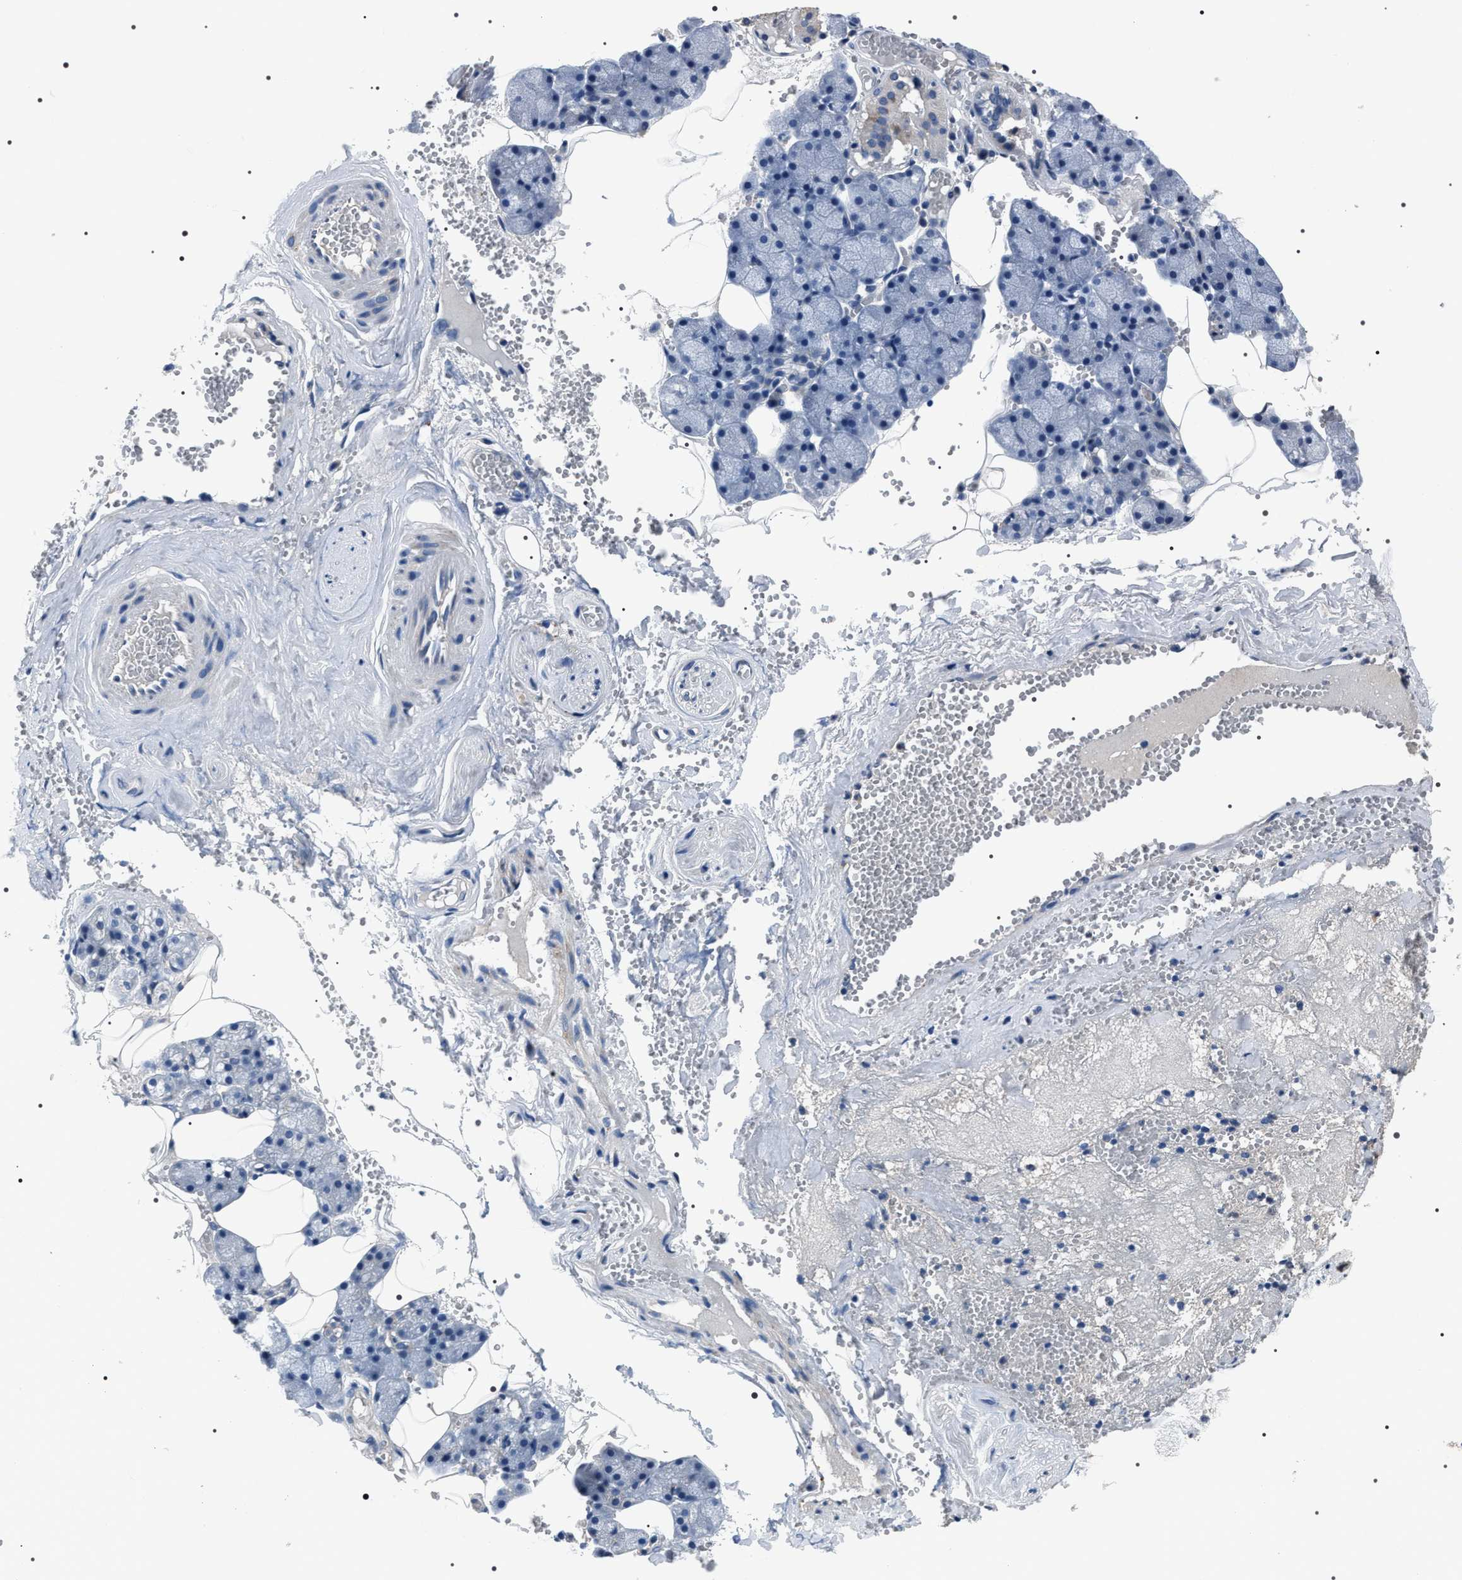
{"staining": {"intensity": "negative", "quantity": "none", "location": "none"}, "tissue": "salivary gland", "cell_type": "Glandular cells", "image_type": "normal", "snomed": [{"axis": "morphology", "description": "Normal tissue, NOS"}, {"axis": "topography", "description": "Salivary gland"}], "caption": "Immunohistochemistry (IHC) histopathology image of normal salivary gland: salivary gland stained with DAB (3,3'-diaminobenzidine) demonstrates no significant protein expression in glandular cells.", "gene": "TRIM54", "patient": {"sex": "male", "age": 62}}